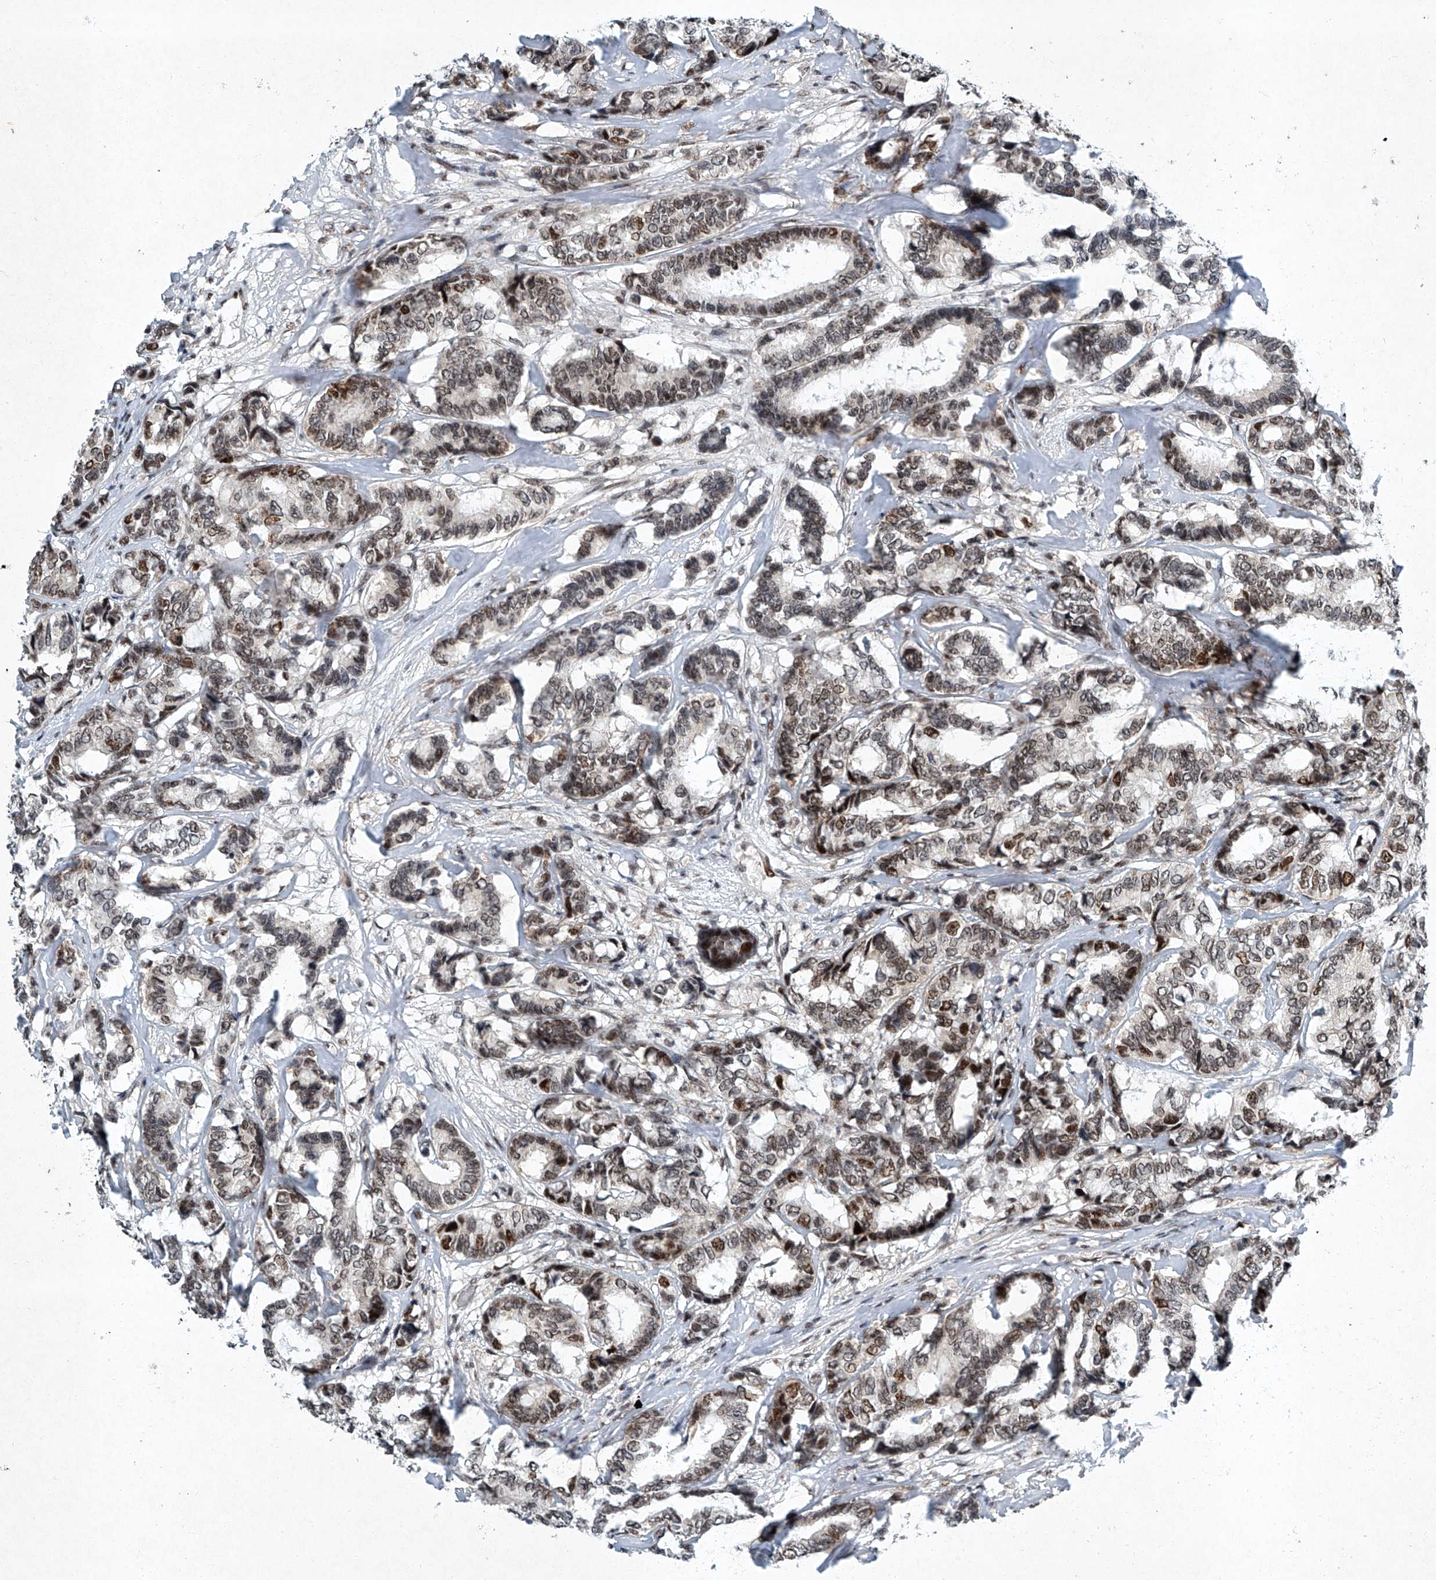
{"staining": {"intensity": "moderate", "quantity": ">75%", "location": "nuclear"}, "tissue": "breast cancer", "cell_type": "Tumor cells", "image_type": "cancer", "snomed": [{"axis": "morphology", "description": "Duct carcinoma"}, {"axis": "topography", "description": "Breast"}], "caption": "Human breast cancer stained for a protein (brown) shows moderate nuclear positive expression in about >75% of tumor cells.", "gene": "TFDP1", "patient": {"sex": "female", "age": 87}}